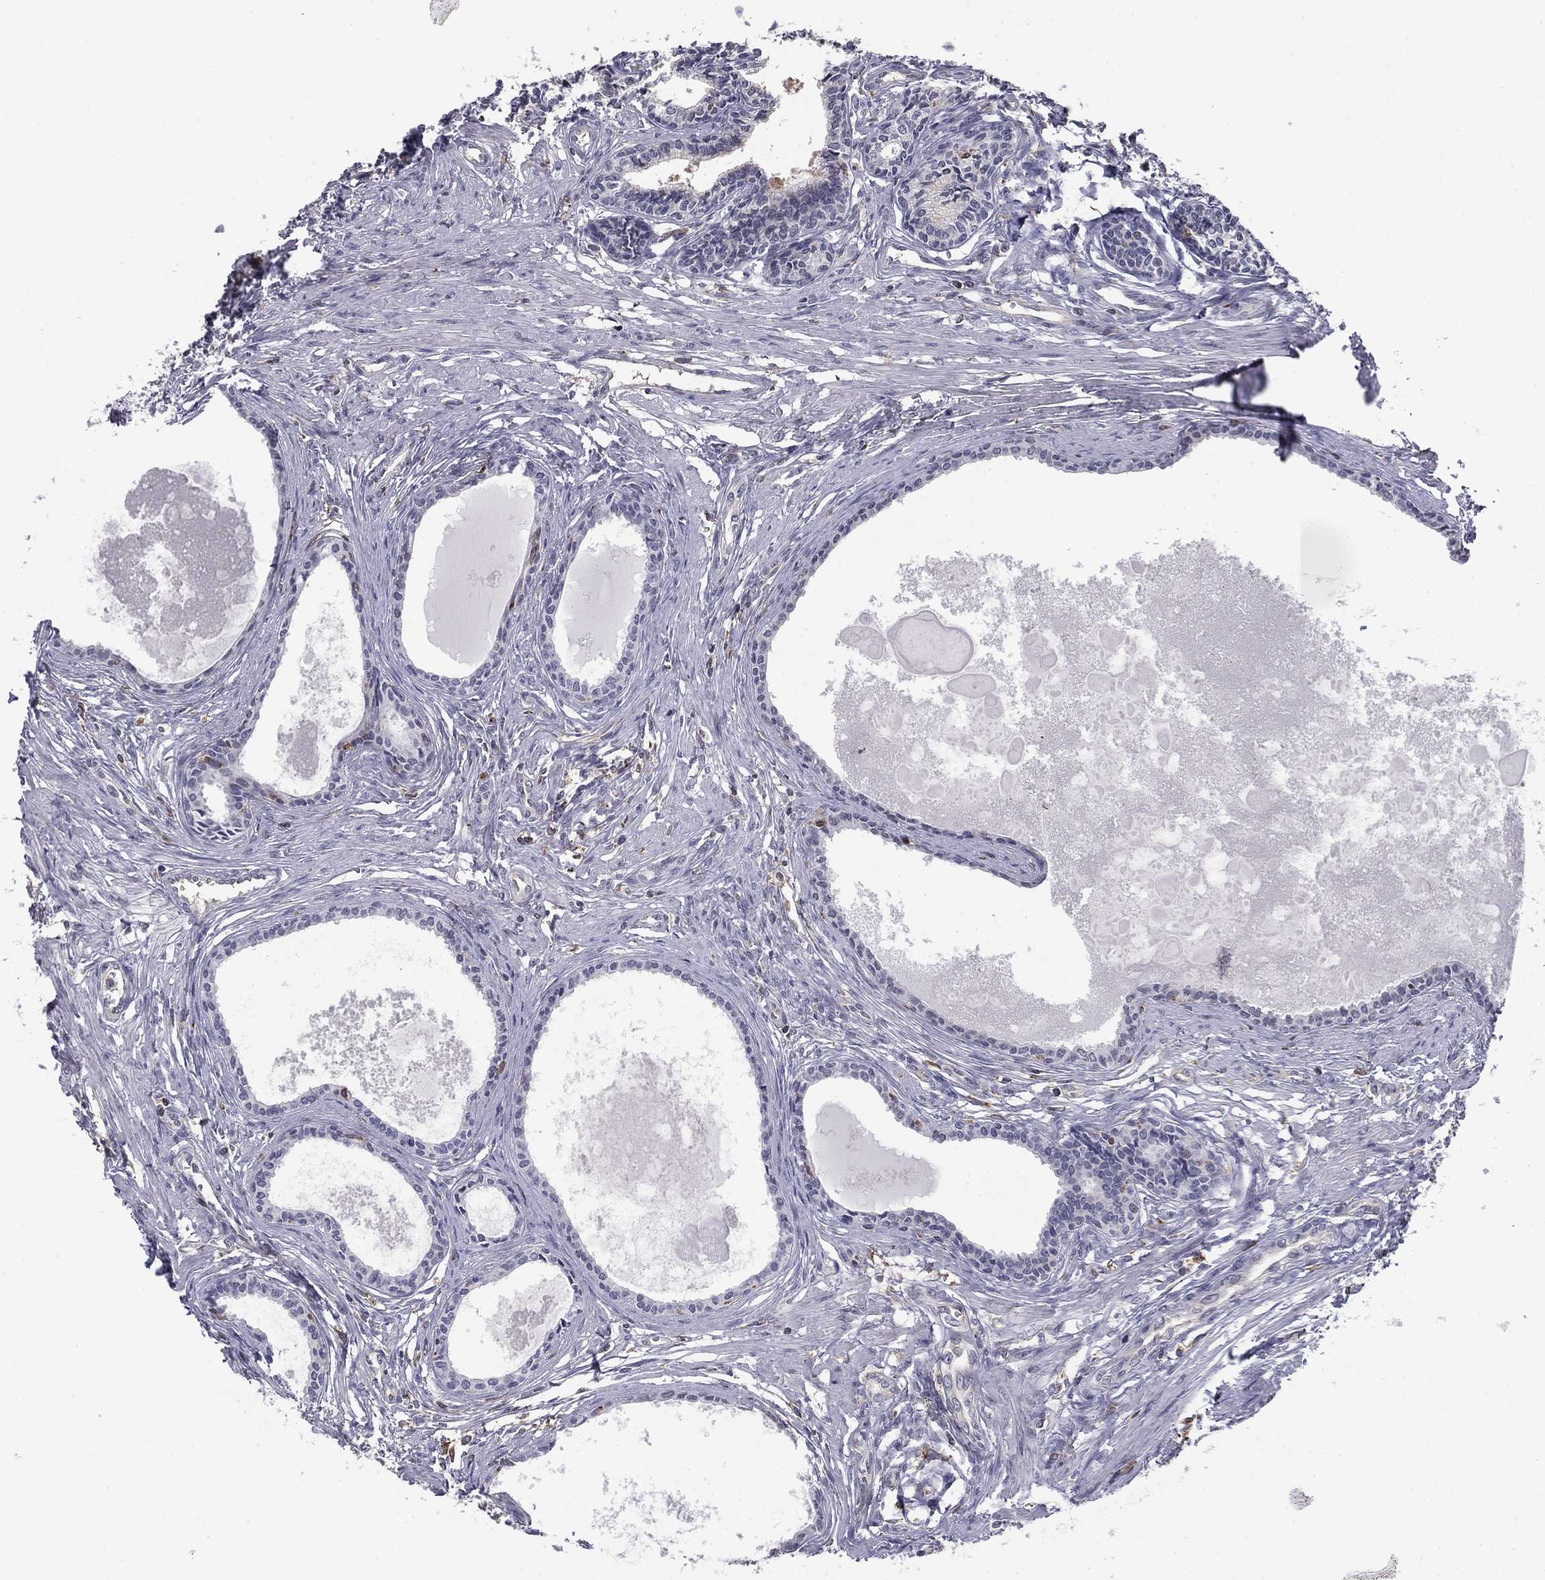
{"staining": {"intensity": "negative", "quantity": "none", "location": "none"}, "tissue": "prostate", "cell_type": "Glandular cells", "image_type": "normal", "snomed": [{"axis": "morphology", "description": "Normal tissue, NOS"}, {"axis": "topography", "description": "Prostate"}], "caption": "IHC image of normal prostate stained for a protein (brown), which shows no expression in glandular cells.", "gene": "PLCB2", "patient": {"sex": "male", "age": 60}}